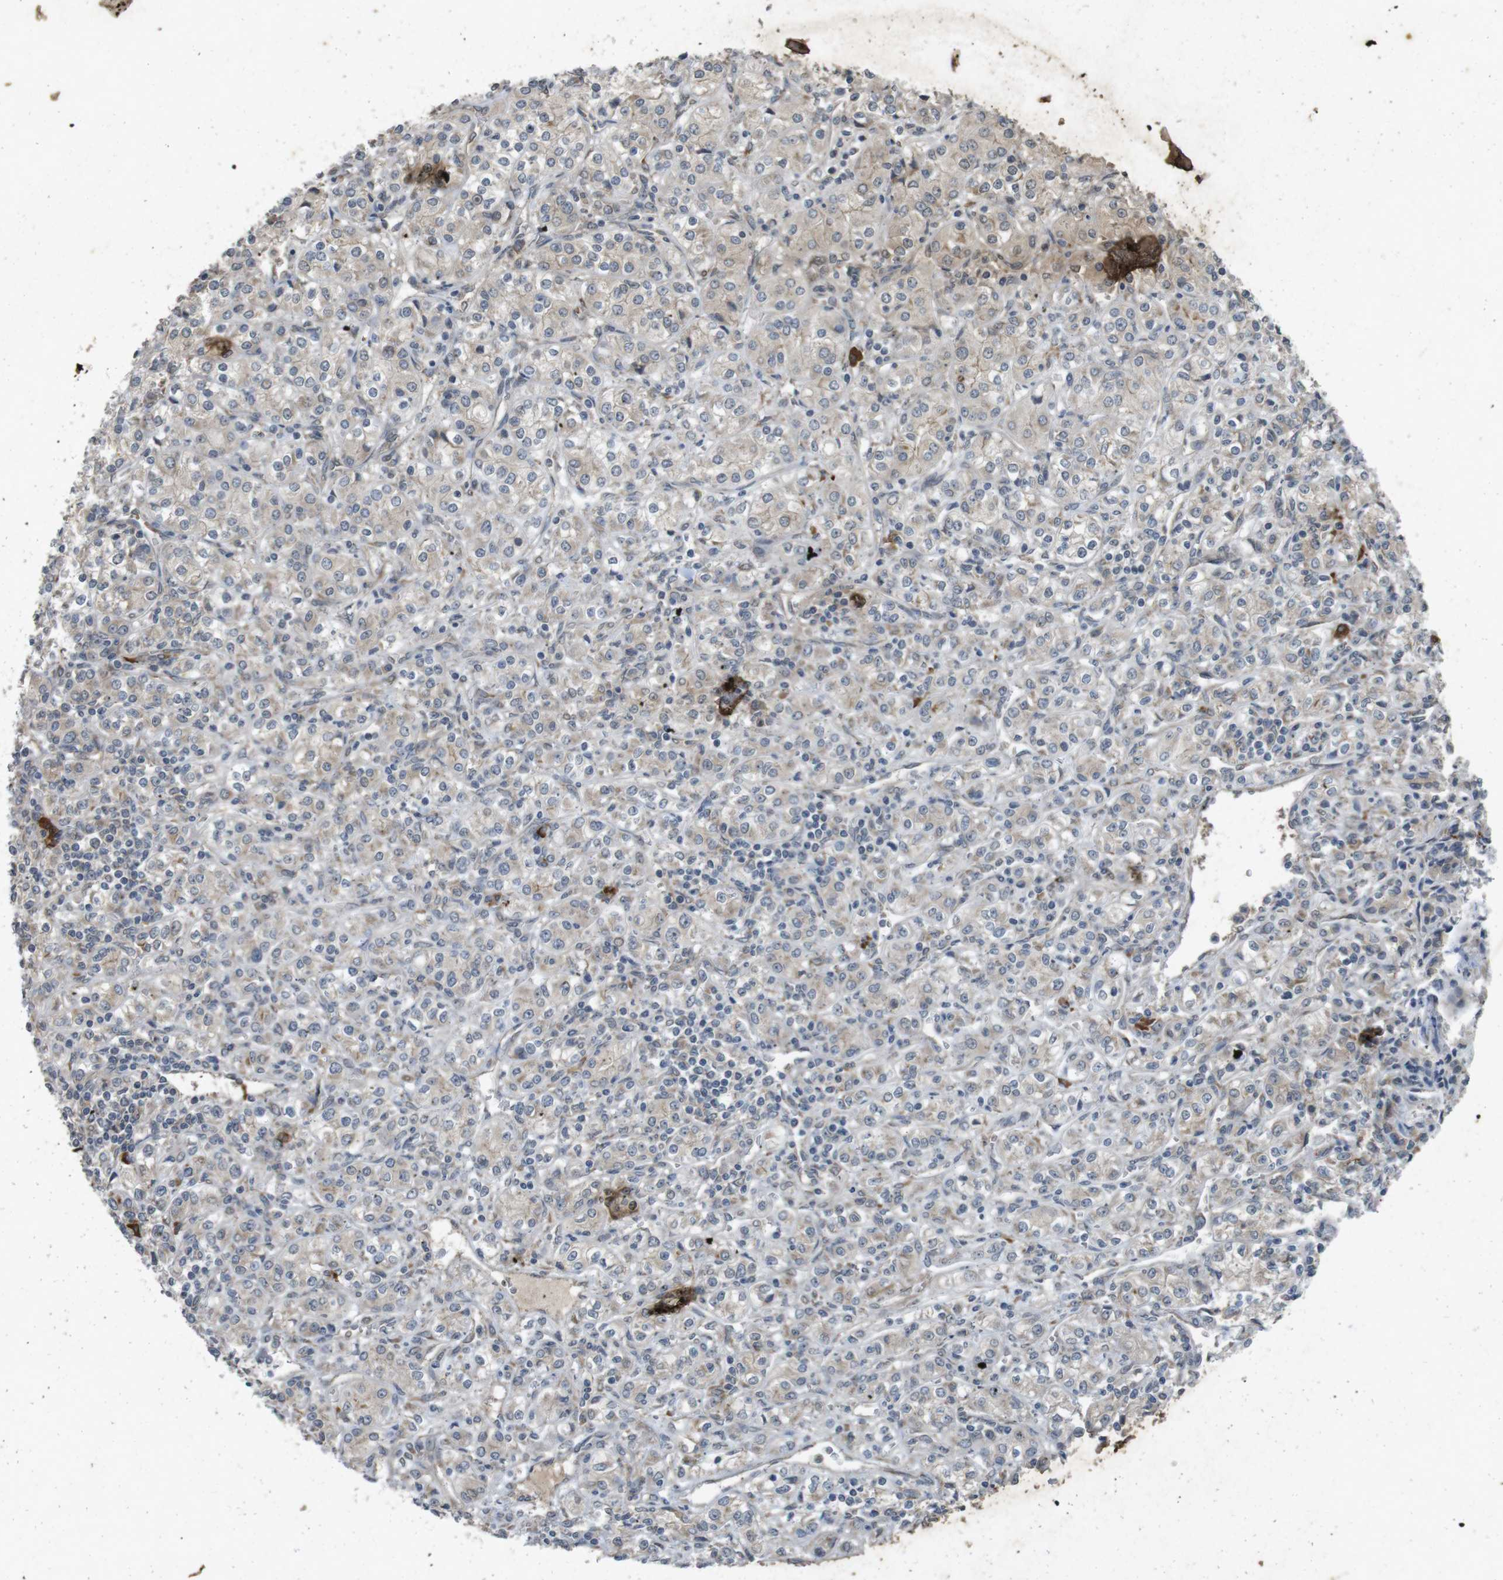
{"staining": {"intensity": "weak", "quantity": "25%-75%", "location": "cytoplasmic/membranous"}, "tissue": "renal cancer", "cell_type": "Tumor cells", "image_type": "cancer", "snomed": [{"axis": "morphology", "description": "Adenocarcinoma, NOS"}, {"axis": "topography", "description": "Kidney"}], "caption": "Immunohistochemical staining of renal cancer shows low levels of weak cytoplasmic/membranous protein positivity in about 25%-75% of tumor cells.", "gene": "FLCN", "patient": {"sex": "male", "age": 77}}